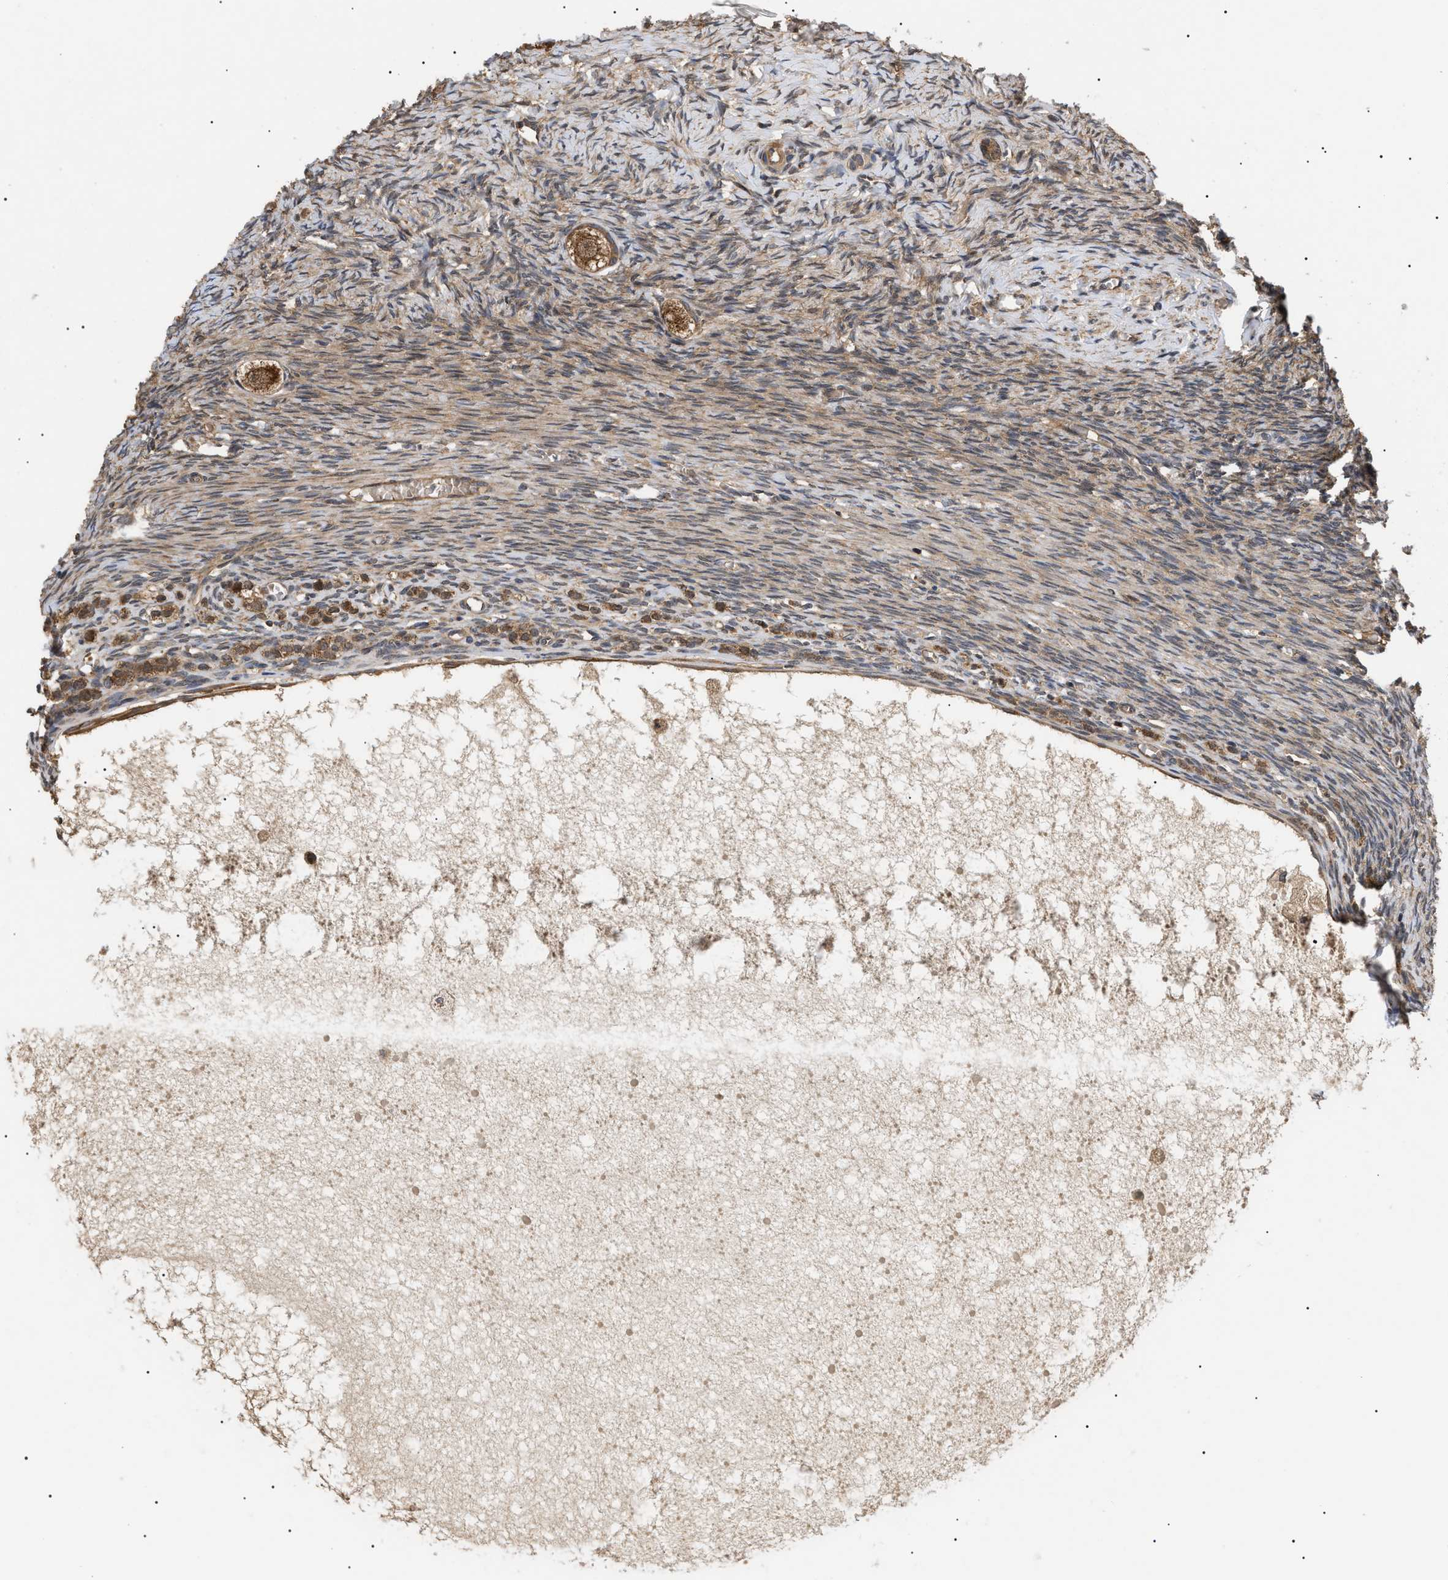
{"staining": {"intensity": "moderate", "quantity": ">75%", "location": "cytoplasmic/membranous"}, "tissue": "ovary", "cell_type": "Follicle cells", "image_type": "normal", "snomed": [{"axis": "morphology", "description": "Normal tissue, NOS"}, {"axis": "topography", "description": "Ovary"}], "caption": "The micrograph demonstrates a brown stain indicating the presence of a protein in the cytoplasmic/membranous of follicle cells in ovary.", "gene": "ASTL", "patient": {"sex": "female", "age": 27}}